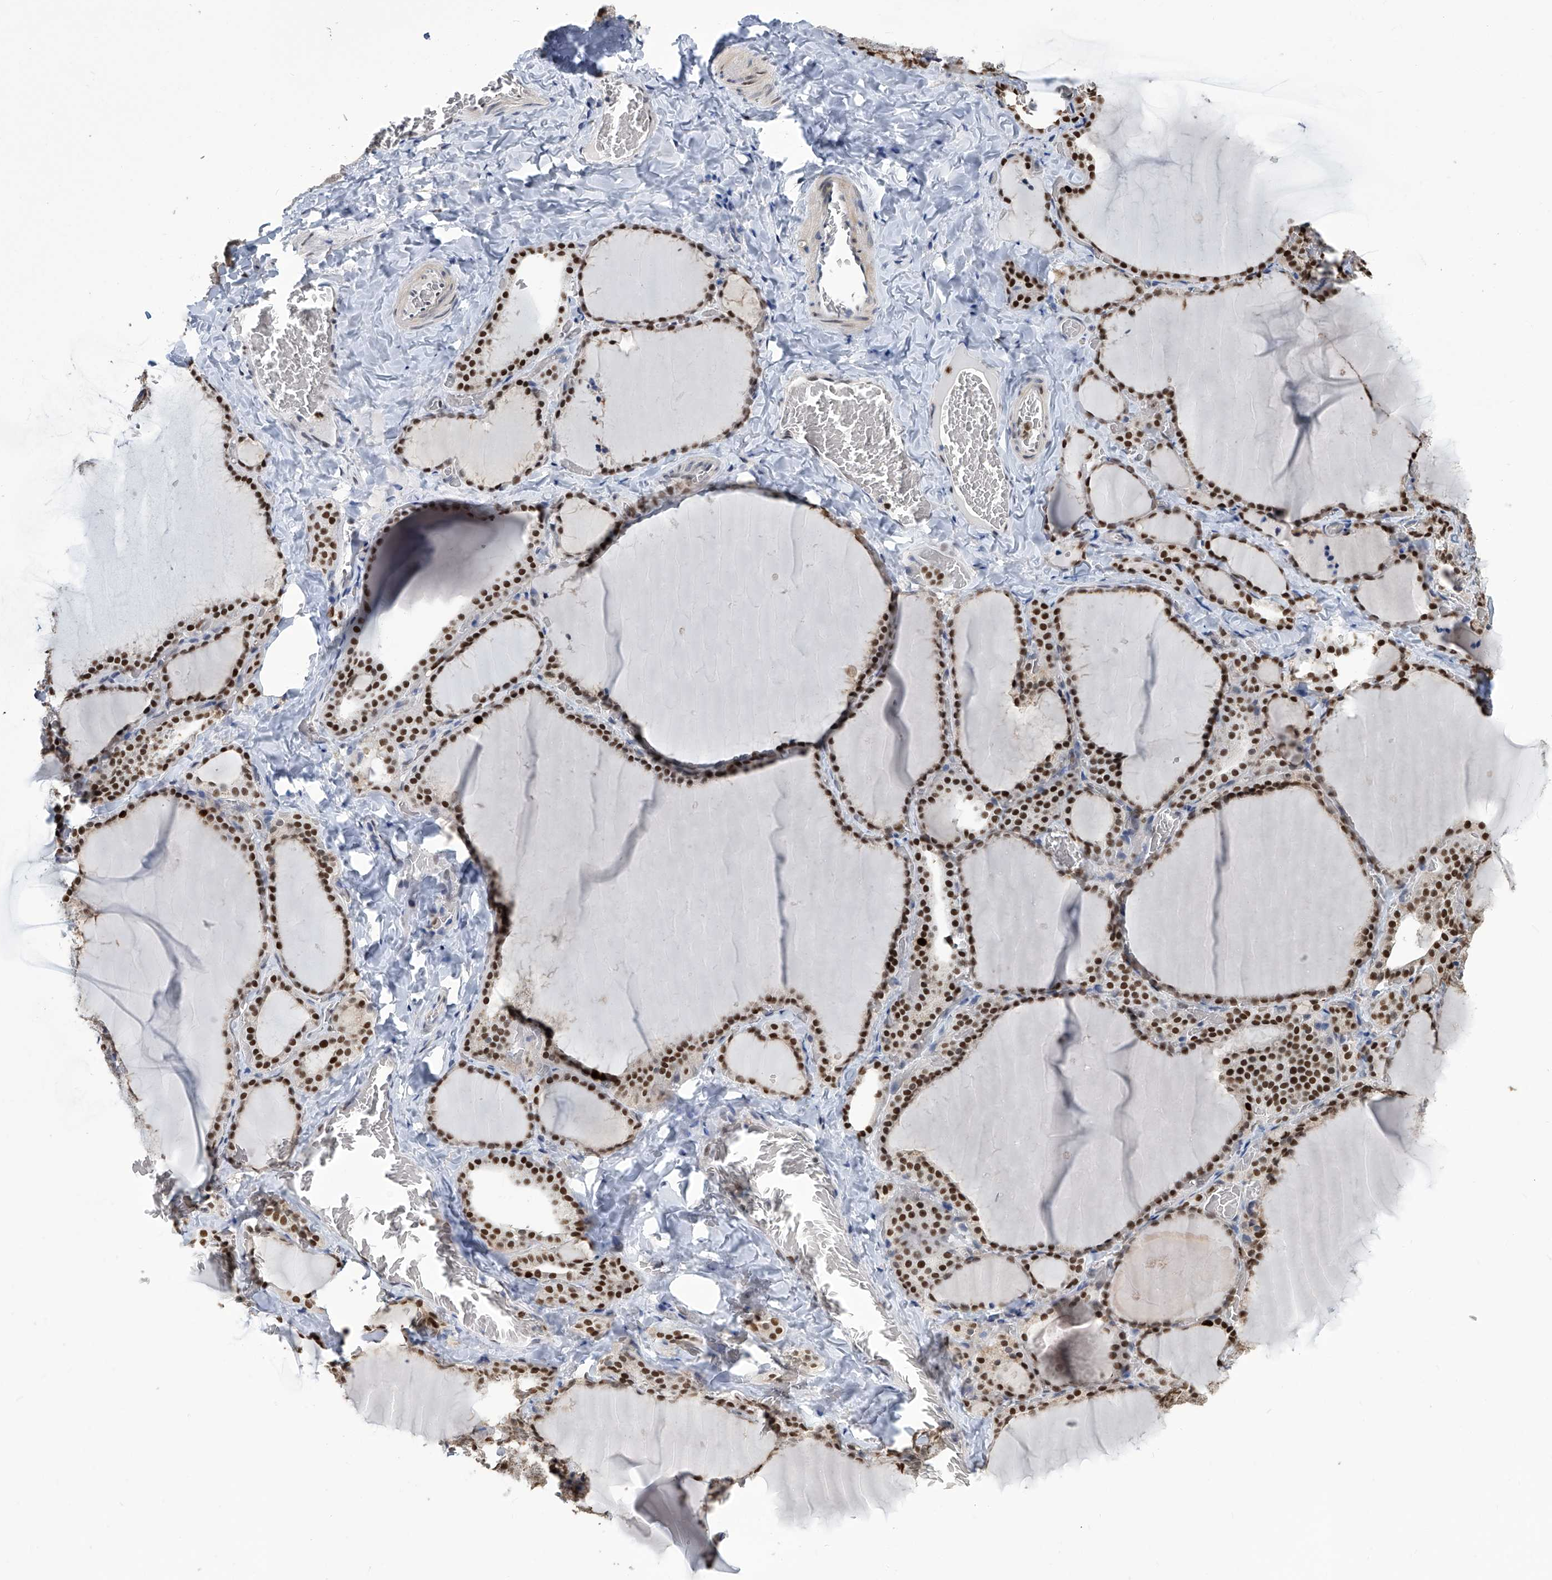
{"staining": {"intensity": "strong", "quantity": ">75%", "location": "nuclear"}, "tissue": "thyroid gland", "cell_type": "Glandular cells", "image_type": "normal", "snomed": [{"axis": "morphology", "description": "Normal tissue, NOS"}, {"axis": "topography", "description": "Thyroid gland"}], "caption": "Immunohistochemical staining of benign thyroid gland exhibits >75% levels of strong nuclear protein staining in approximately >75% of glandular cells. (DAB = brown stain, brightfield microscopy at high magnification).", "gene": "PCNA", "patient": {"sex": "female", "age": 22}}